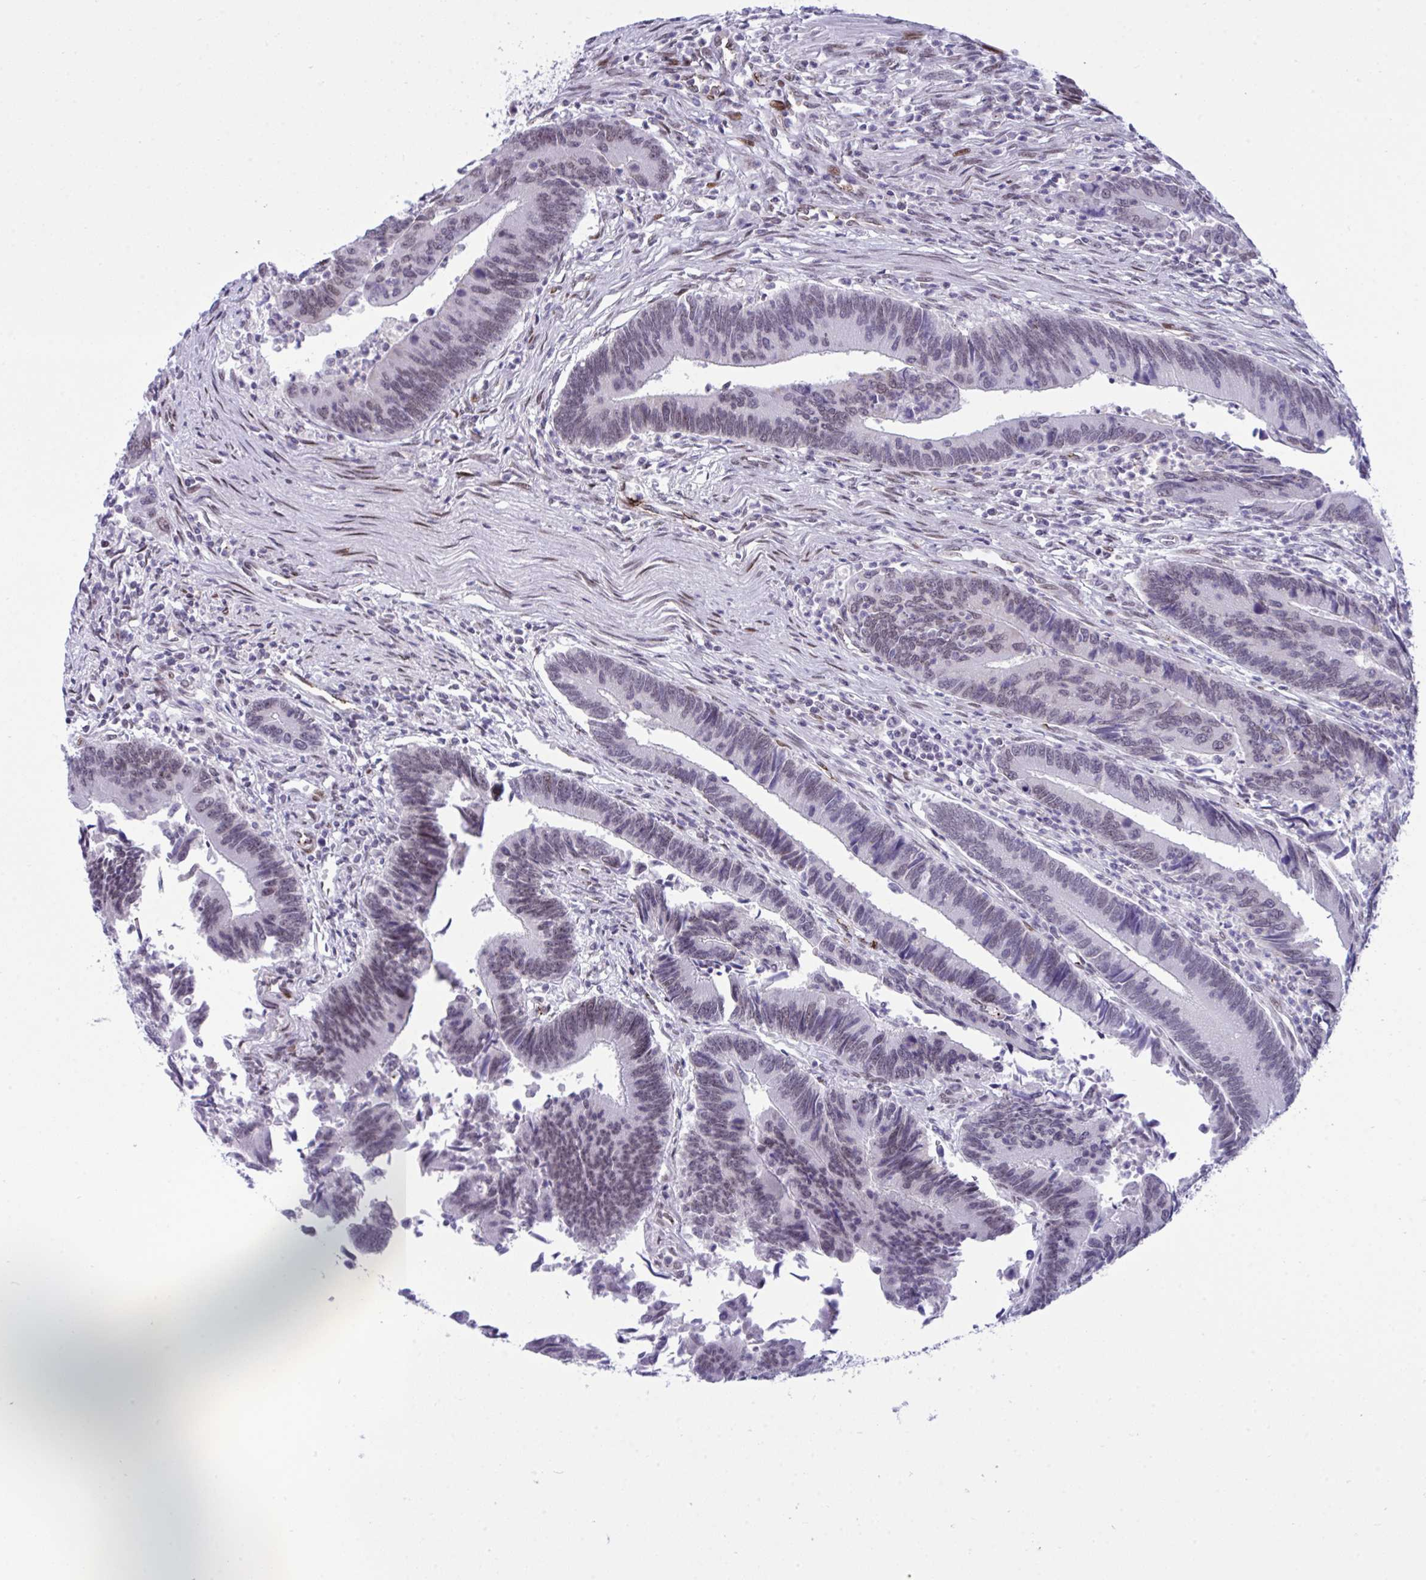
{"staining": {"intensity": "weak", "quantity": "25%-75%", "location": "nuclear"}, "tissue": "colorectal cancer", "cell_type": "Tumor cells", "image_type": "cancer", "snomed": [{"axis": "morphology", "description": "Adenocarcinoma, NOS"}, {"axis": "topography", "description": "Colon"}], "caption": "Immunohistochemistry (IHC) of human colorectal adenocarcinoma exhibits low levels of weak nuclear positivity in approximately 25%-75% of tumor cells.", "gene": "ZFHX3", "patient": {"sex": "female", "age": 67}}